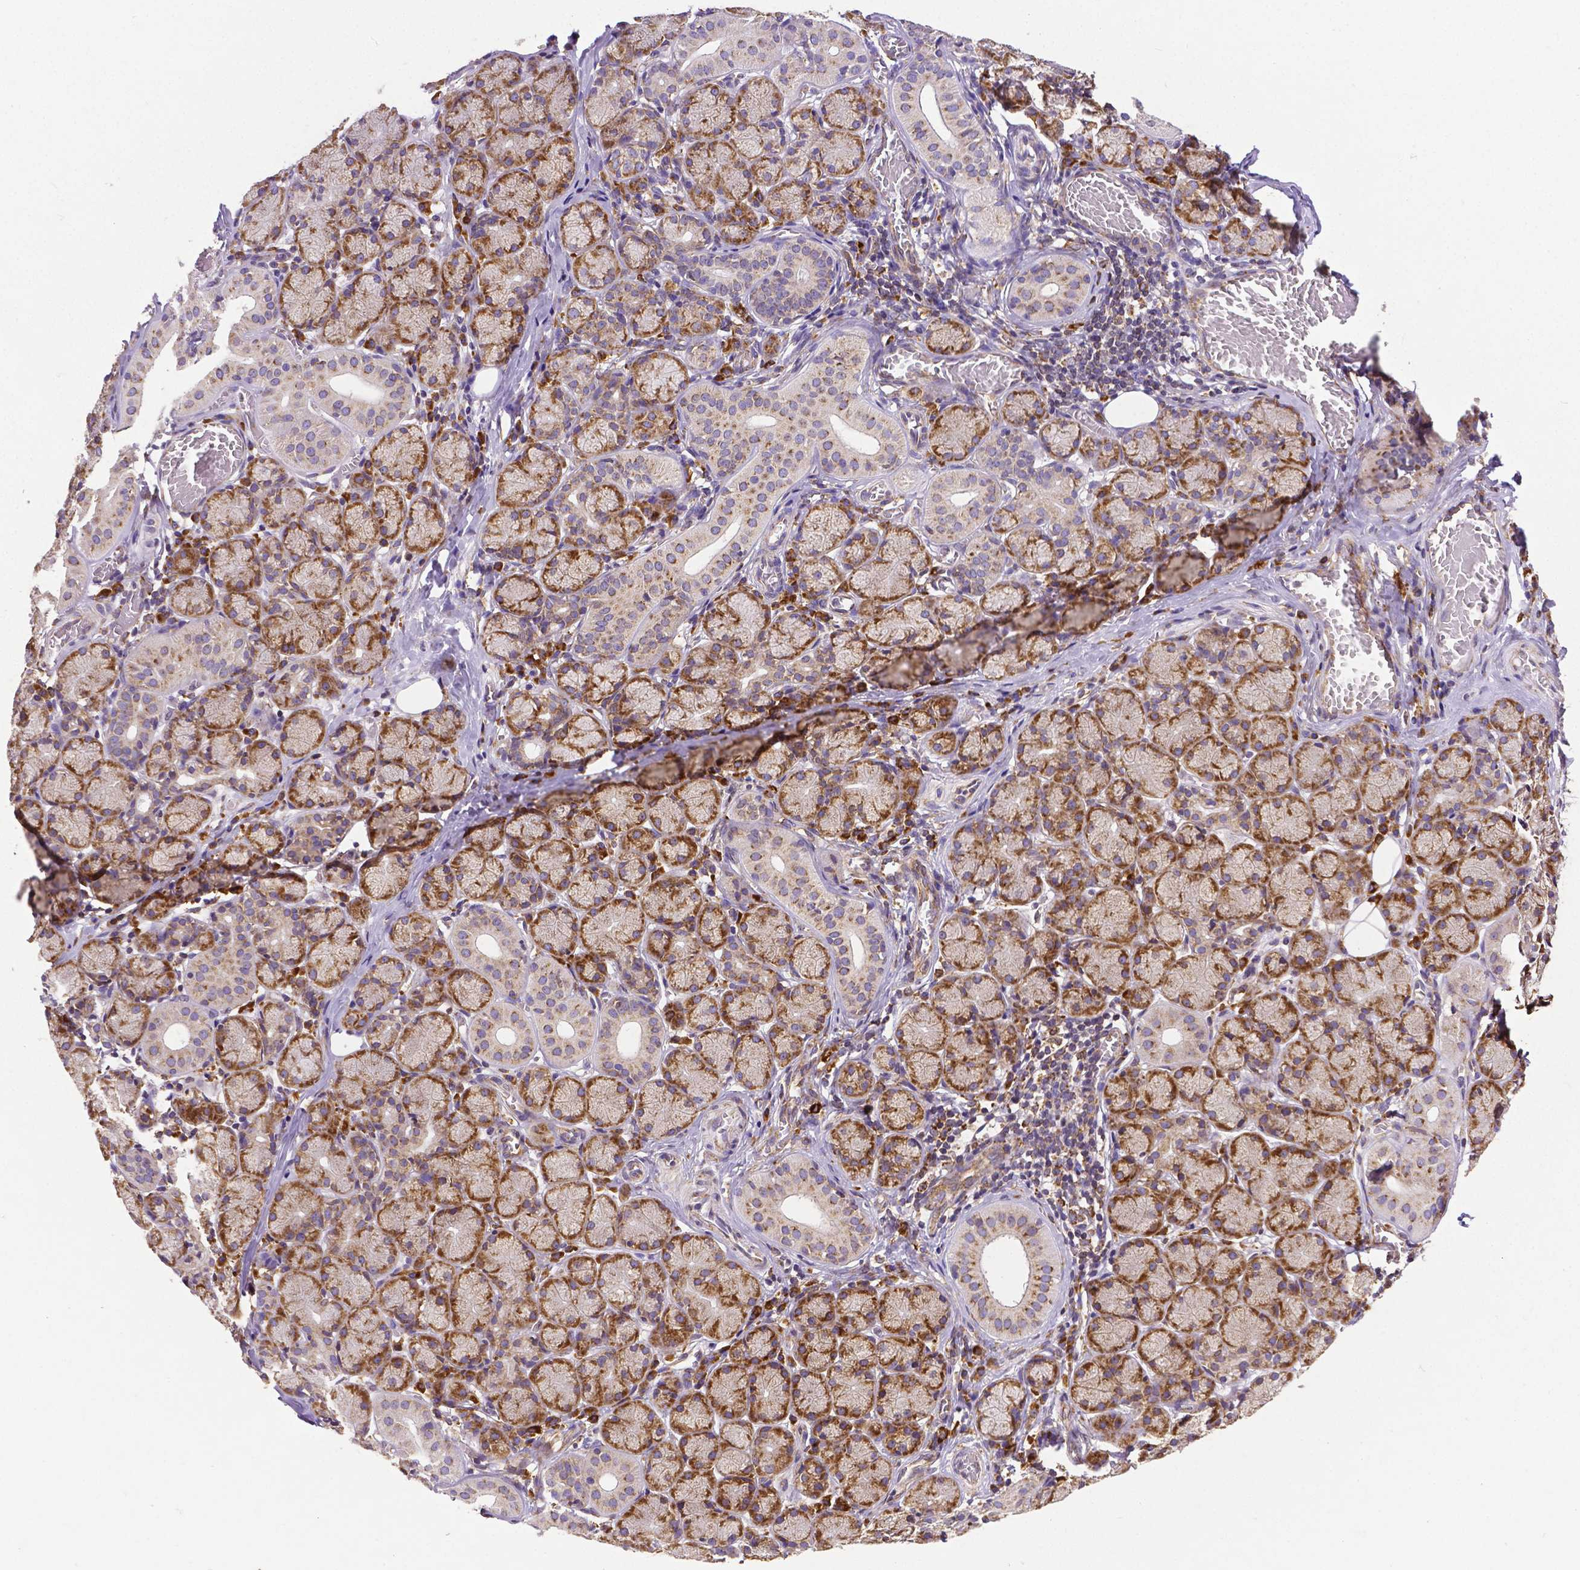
{"staining": {"intensity": "moderate", "quantity": "25%-75%", "location": "cytoplasmic/membranous"}, "tissue": "salivary gland", "cell_type": "Glandular cells", "image_type": "normal", "snomed": [{"axis": "morphology", "description": "Normal tissue, NOS"}, {"axis": "topography", "description": "Salivary gland"}, {"axis": "topography", "description": "Peripheral nerve tissue"}], "caption": "Protein expression analysis of normal human salivary gland reveals moderate cytoplasmic/membranous expression in approximately 25%-75% of glandular cells. The protein of interest is stained brown, and the nuclei are stained in blue (DAB (3,3'-diaminobenzidine) IHC with brightfield microscopy, high magnification).", "gene": "MTDH", "patient": {"sex": "female", "age": 24}}